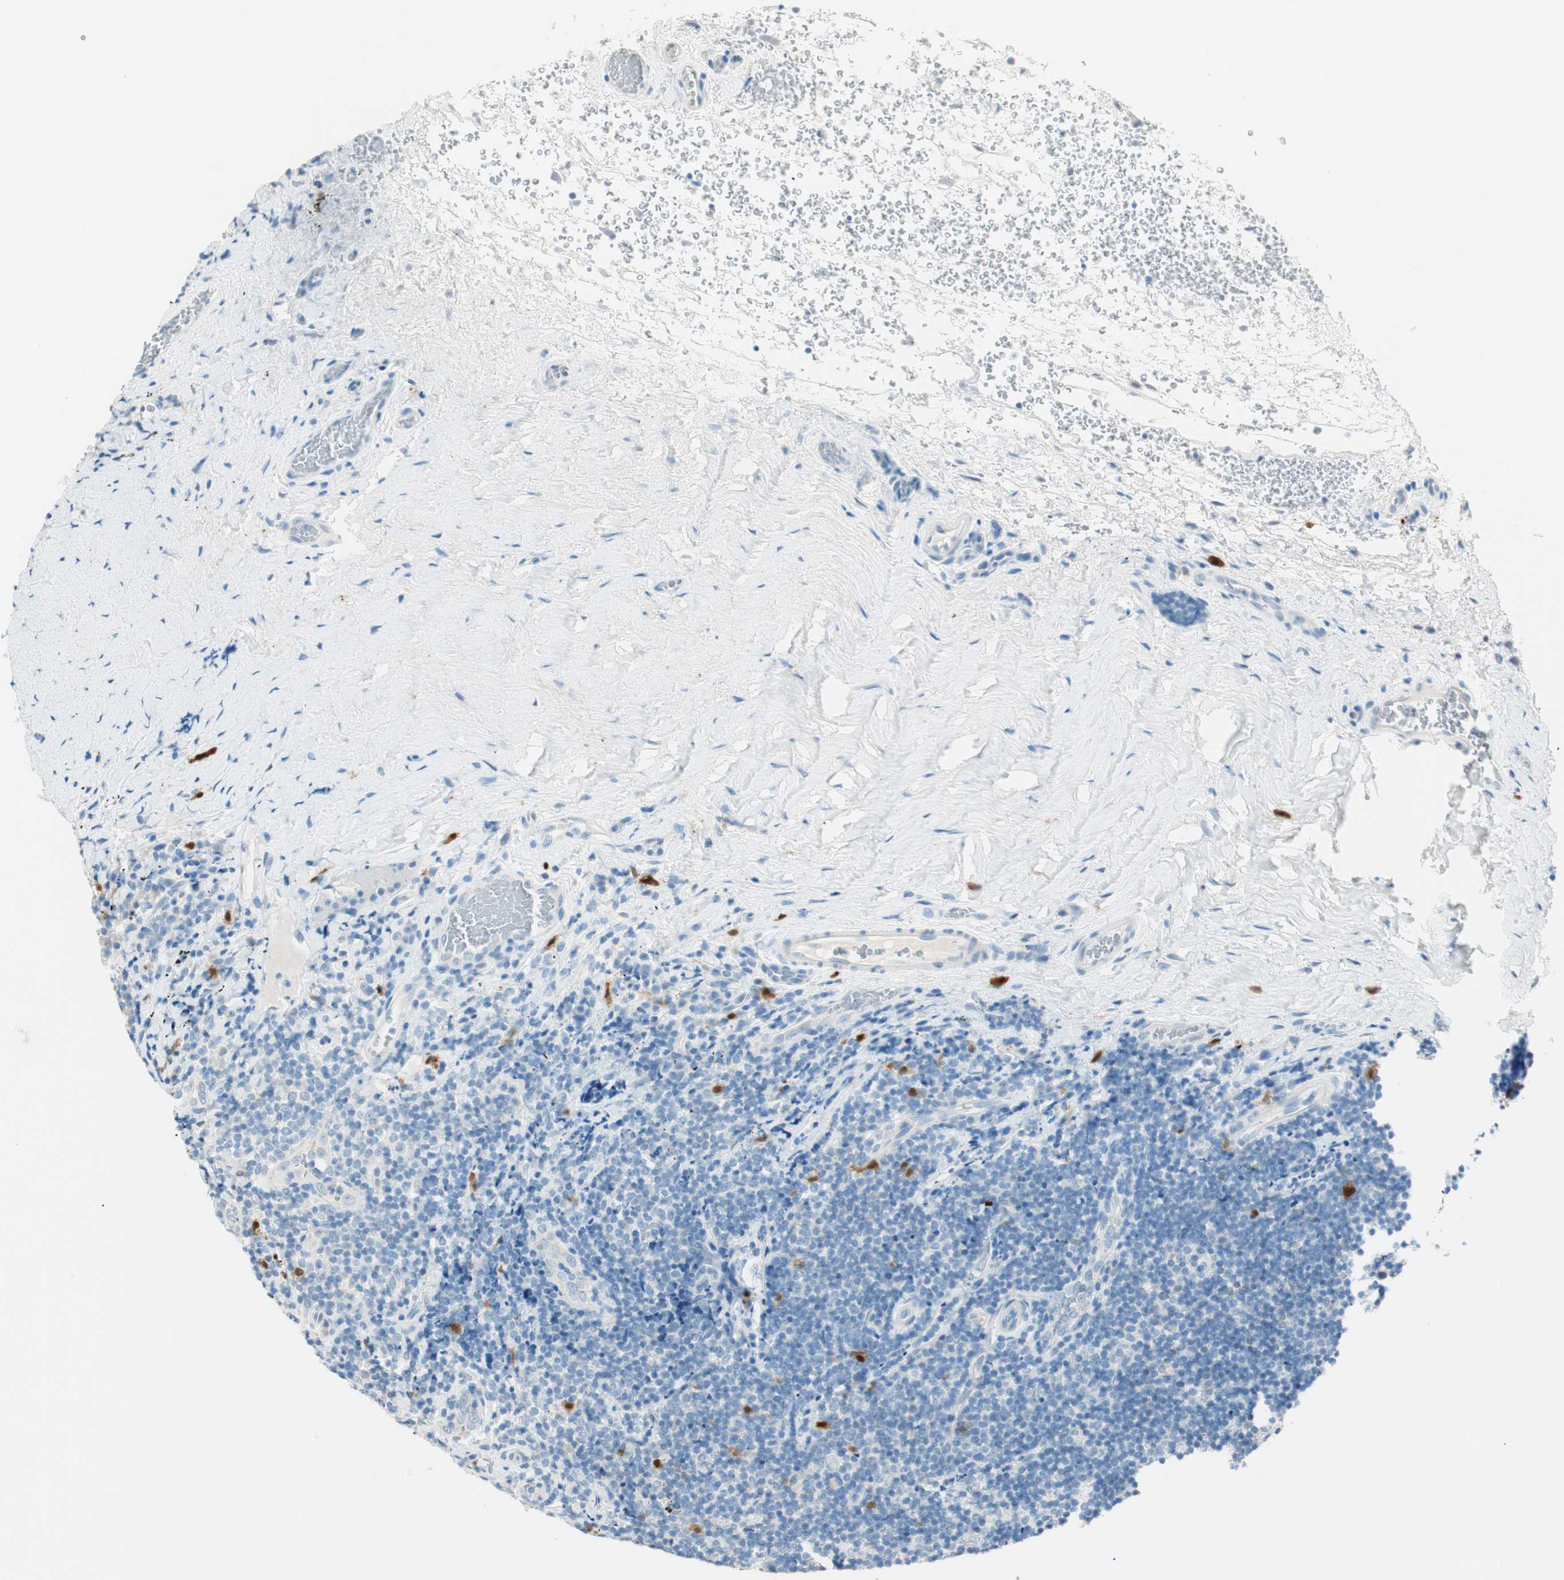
{"staining": {"intensity": "negative", "quantity": "none", "location": "none"}, "tissue": "lymphoma", "cell_type": "Tumor cells", "image_type": "cancer", "snomed": [{"axis": "morphology", "description": "Malignant lymphoma, non-Hodgkin's type, High grade"}, {"axis": "topography", "description": "Tonsil"}], "caption": "Immunohistochemistry of high-grade malignant lymphoma, non-Hodgkin's type displays no staining in tumor cells.", "gene": "HPGD", "patient": {"sex": "female", "age": 36}}